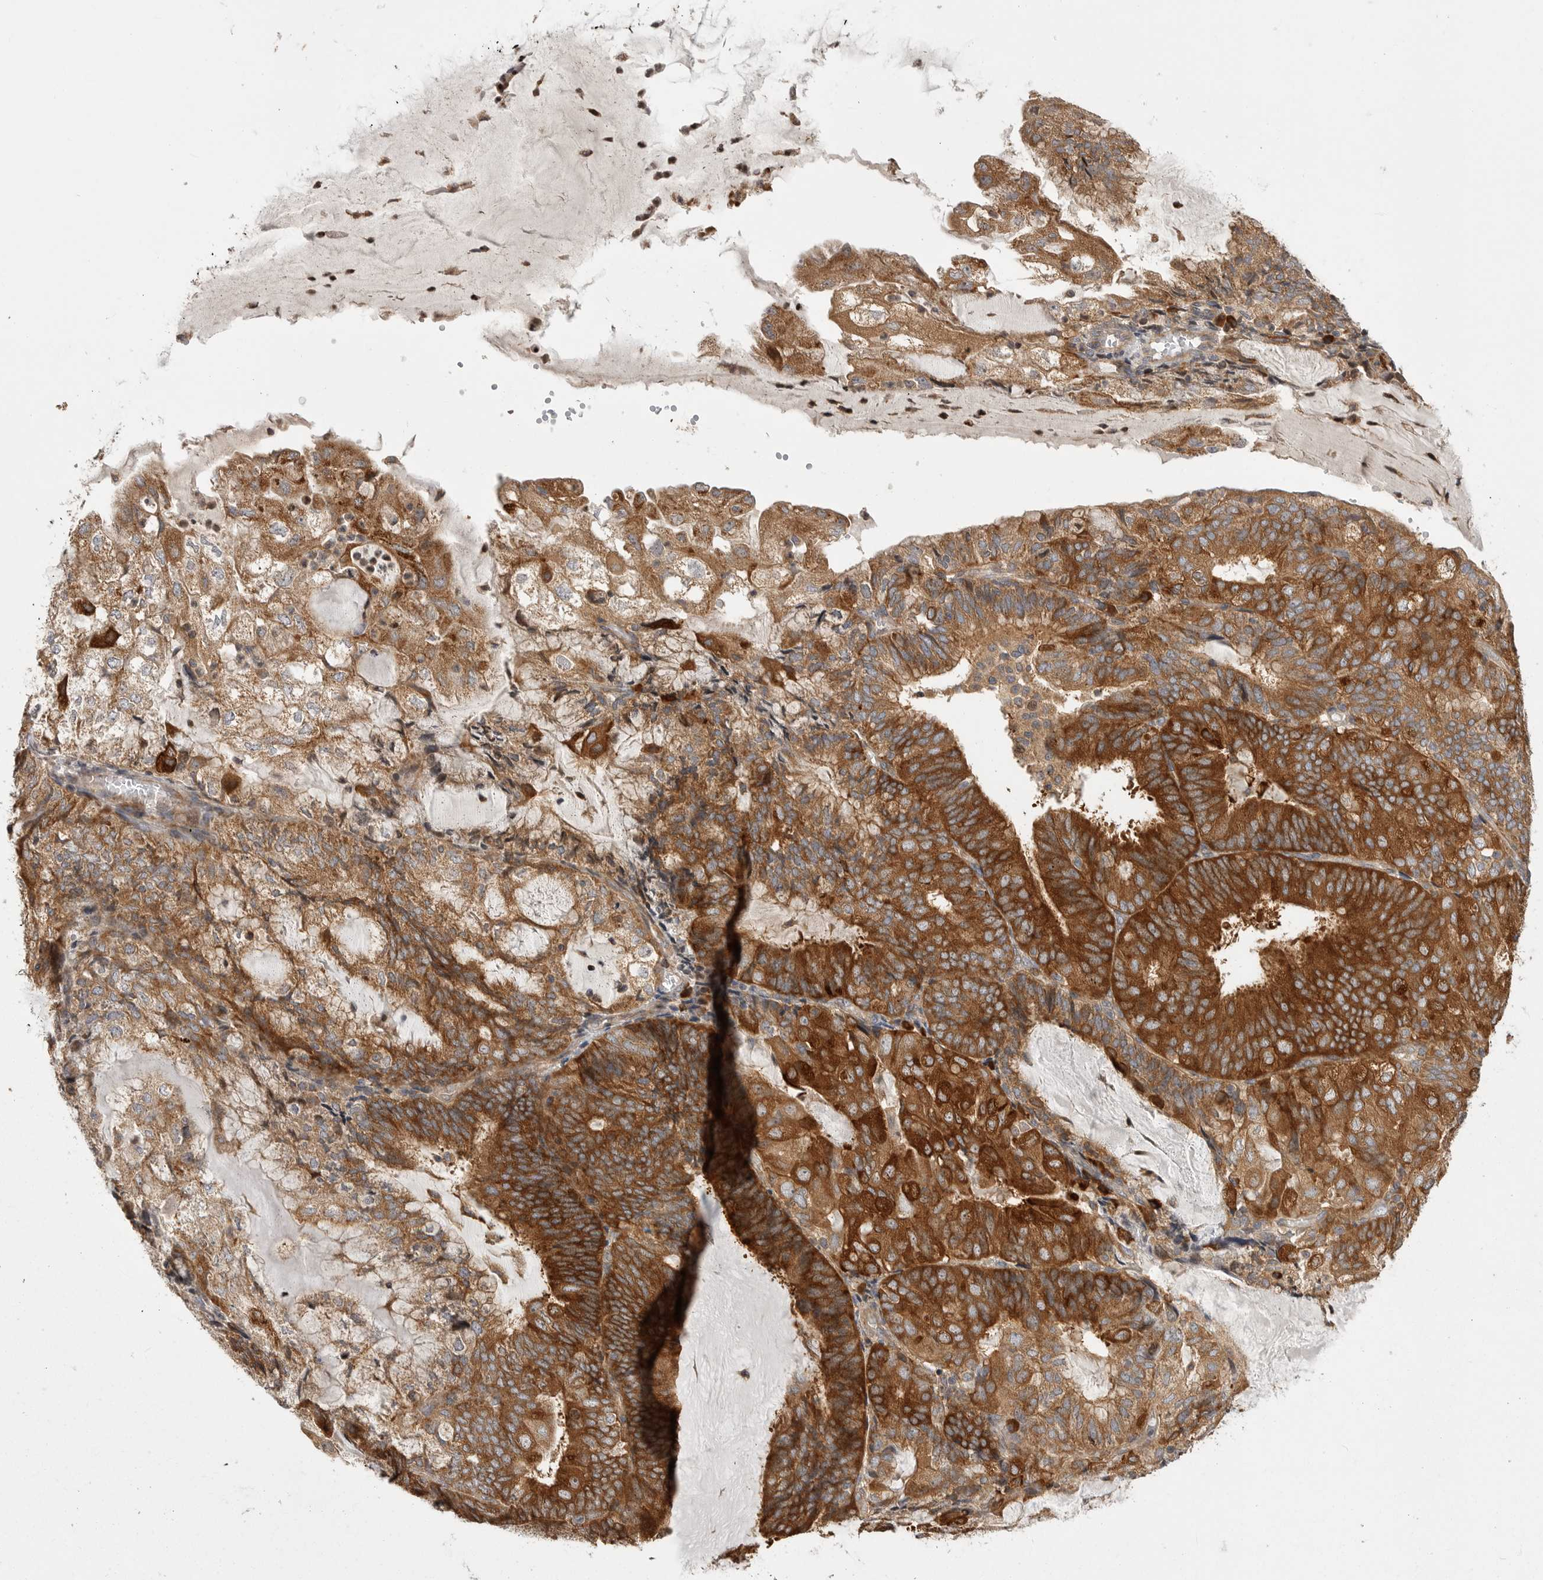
{"staining": {"intensity": "strong", "quantity": ">75%", "location": "cytoplasmic/membranous"}, "tissue": "endometrial cancer", "cell_type": "Tumor cells", "image_type": "cancer", "snomed": [{"axis": "morphology", "description": "Adenocarcinoma, NOS"}, {"axis": "topography", "description": "Endometrium"}], "caption": "Endometrial cancer stained with a brown dye exhibits strong cytoplasmic/membranous positive positivity in approximately >75% of tumor cells.", "gene": "OXR1", "patient": {"sex": "female", "age": 81}}